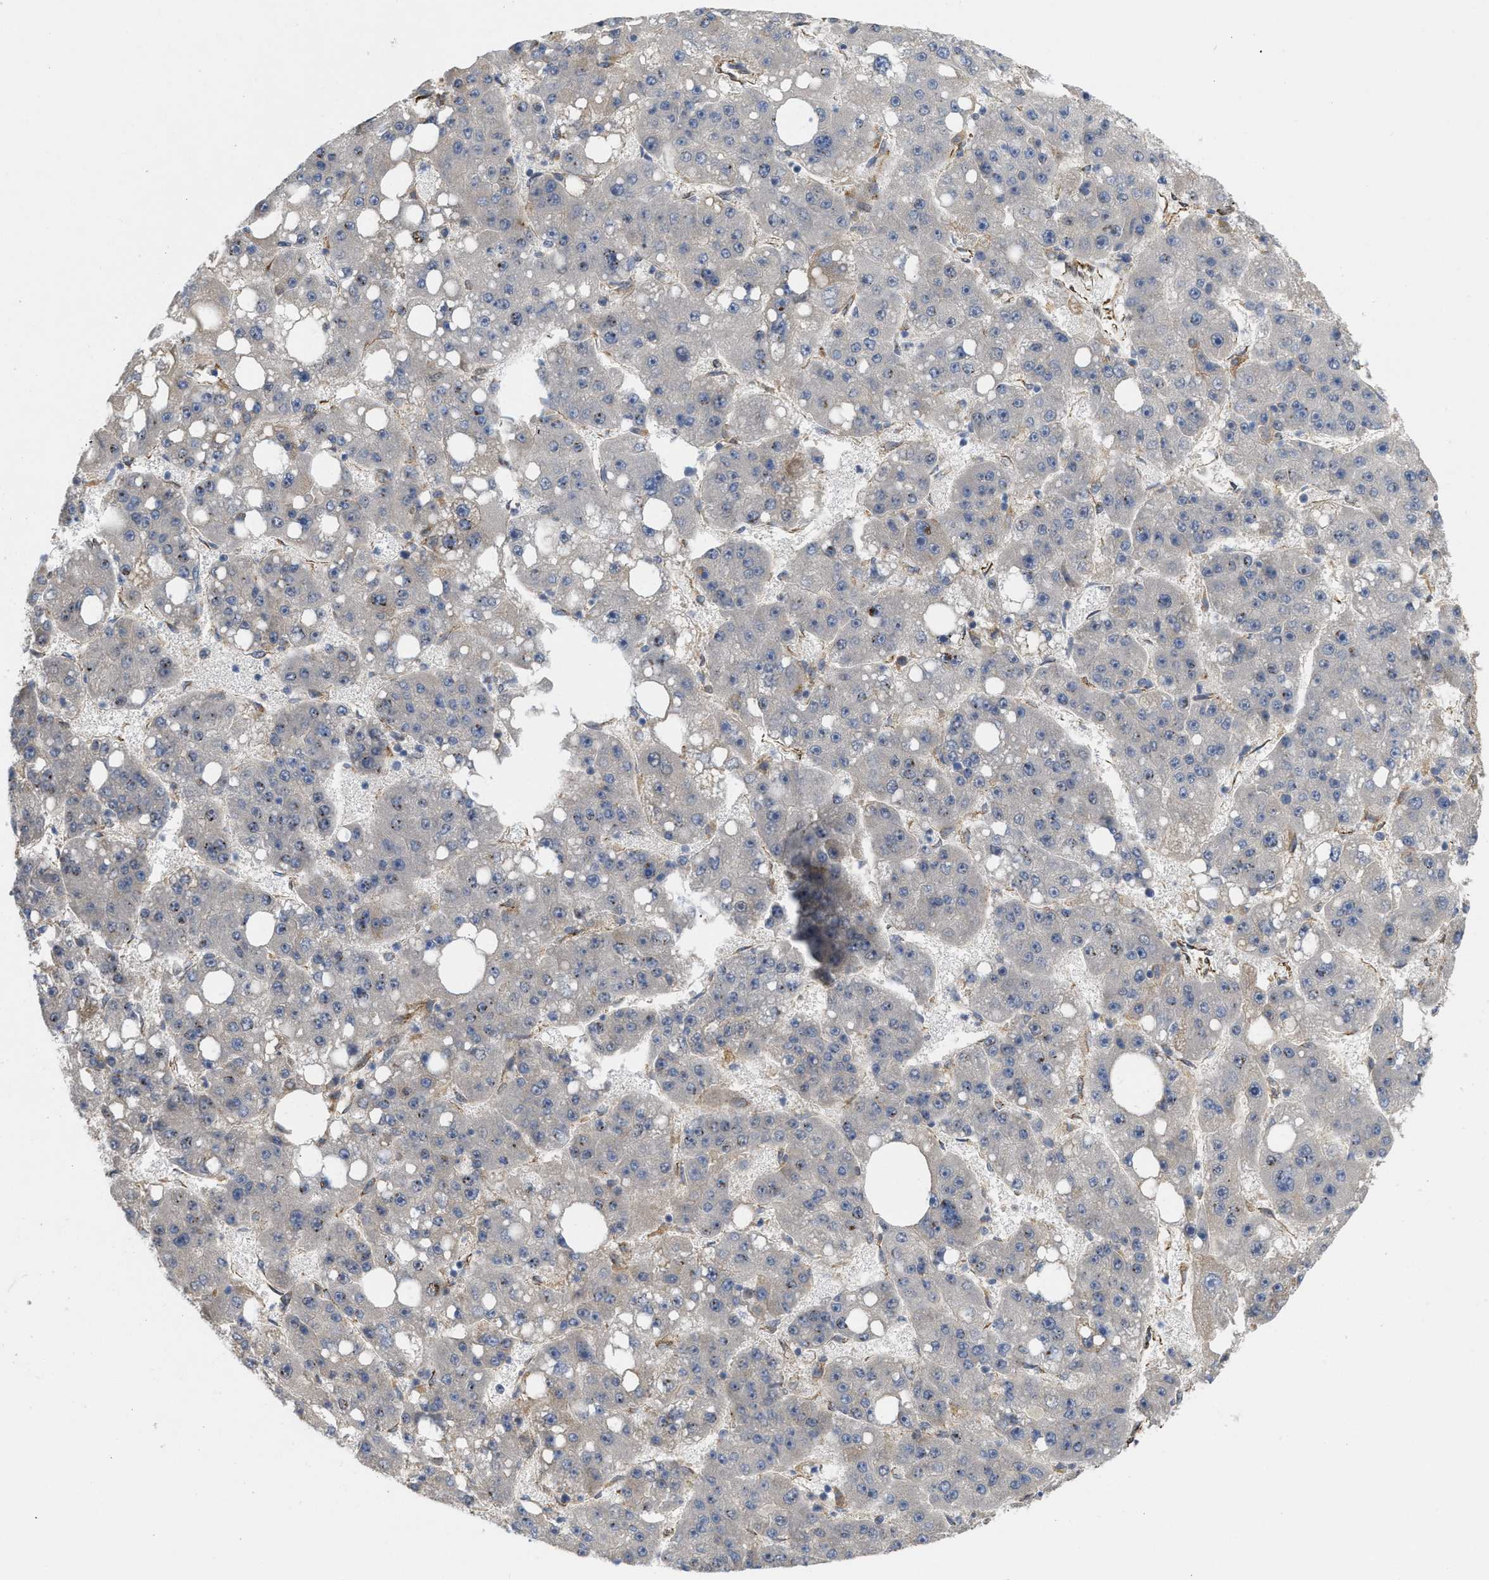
{"staining": {"intensity": "negative", "quantity": "none", "location": "none"}, "tissue": "liver cancer", "cell_type": "Tumor cells", "image_type": "cancer", "snomed": [{"axis": "morphology", "description": "Carcinoma, Hepatocellular, NOS"}, {"axis": "topography", "description": "Liver"}], "caption": "Immunohistochemistry photomicrograph of liver cancer (hepatocellular carcinoma) stained for a protein (brown), which shows no staining in tumor cells.", "gene": "EOGT", "patient": {"sex": "female", "age": 61}}